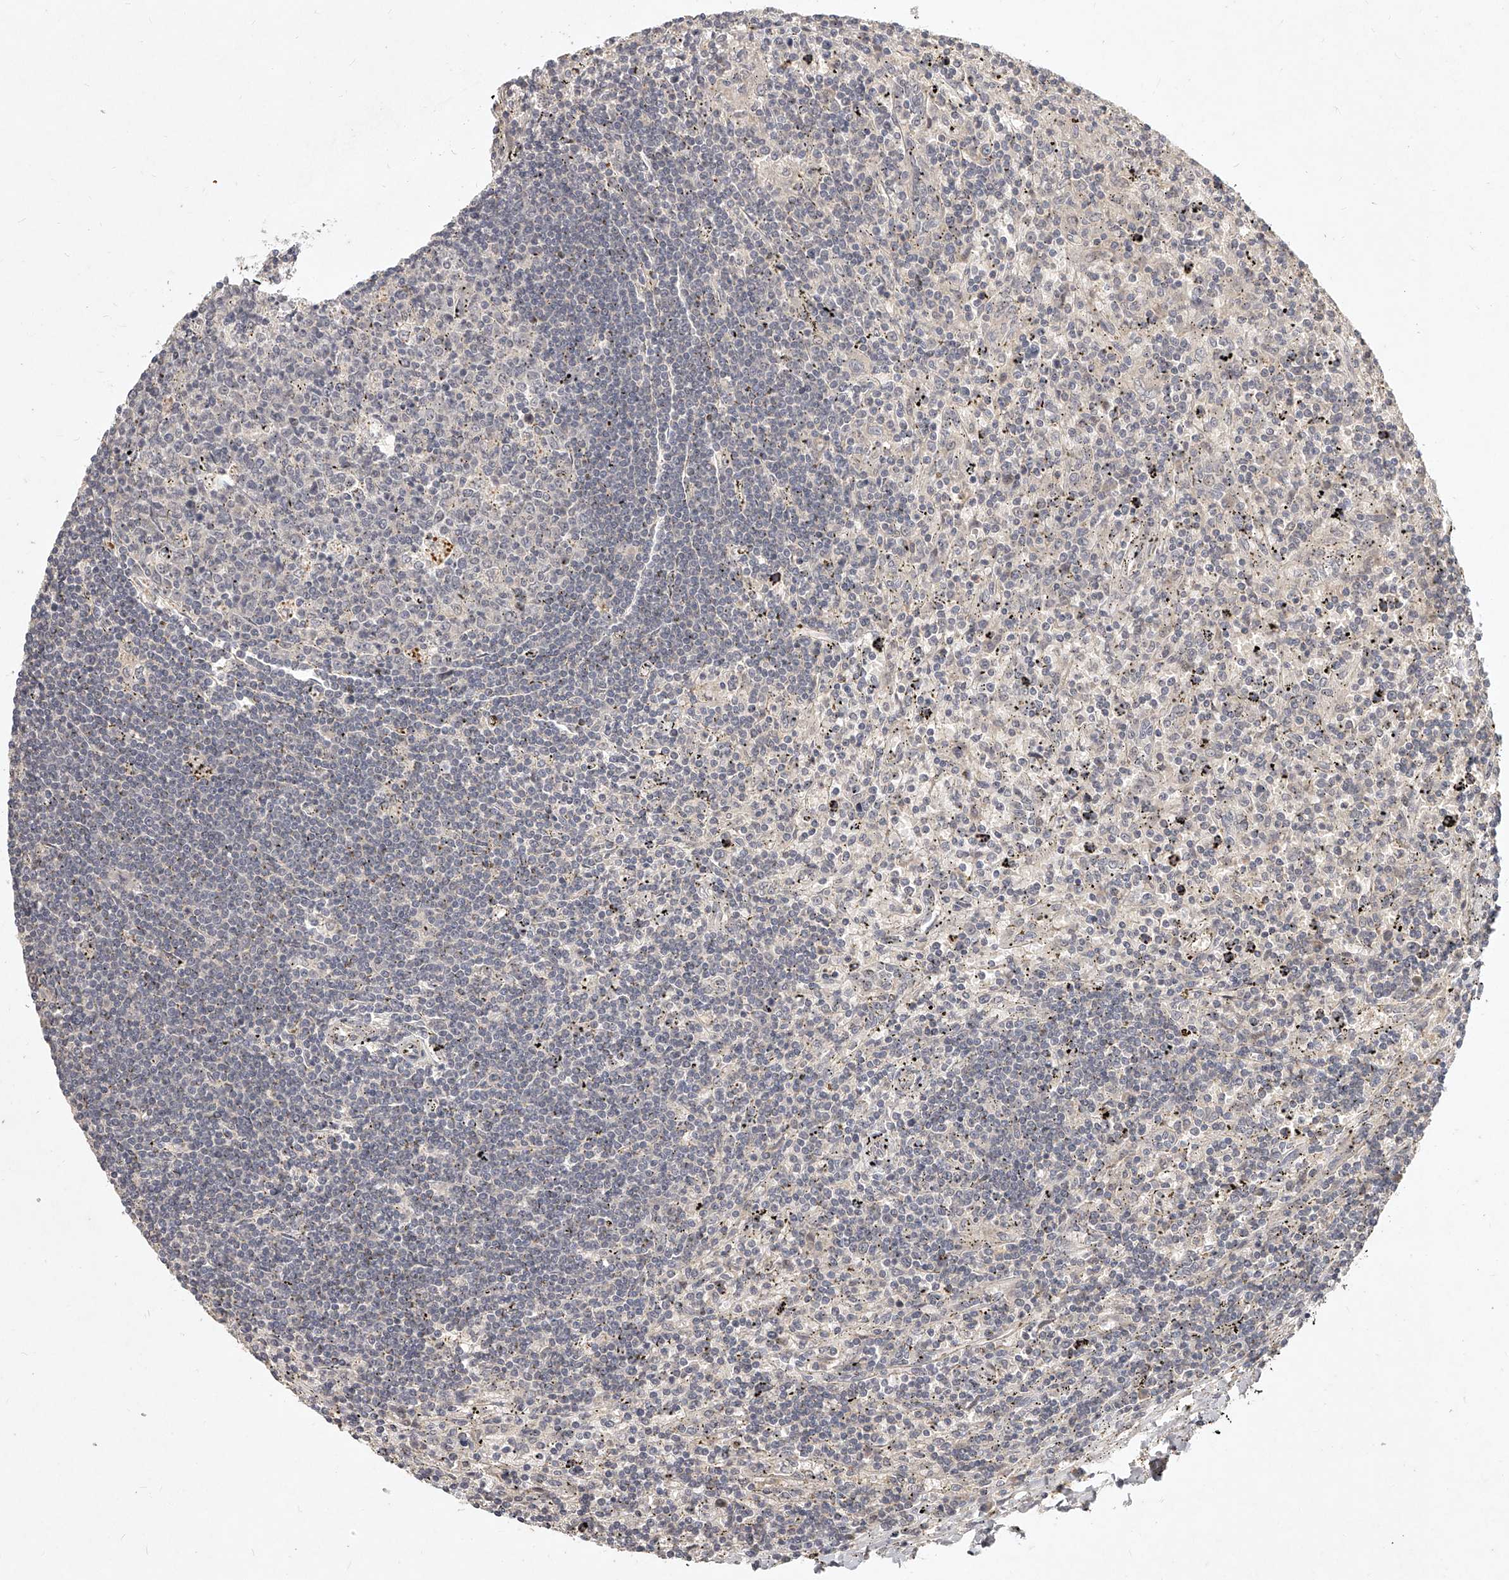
{"staining": {"intensity": "negative", "quantity": "none", "location": "none"}, "tissue": "lymphoma", "cell_type": "Tumor cells", "image_type": "cancer", "snomed": [{"axis": "morphology", "description": "Malignant lymphoma, non-Hodgkin's type, Low grade"}, {"axis": "topography", "description": "Spleen"}], "caption": "Immunohistochemical staining of lymphoma reveals no significant staining in tumor cells.", "gene": "SLC37A1", "patient": {"sex": "male", "age": 76}}